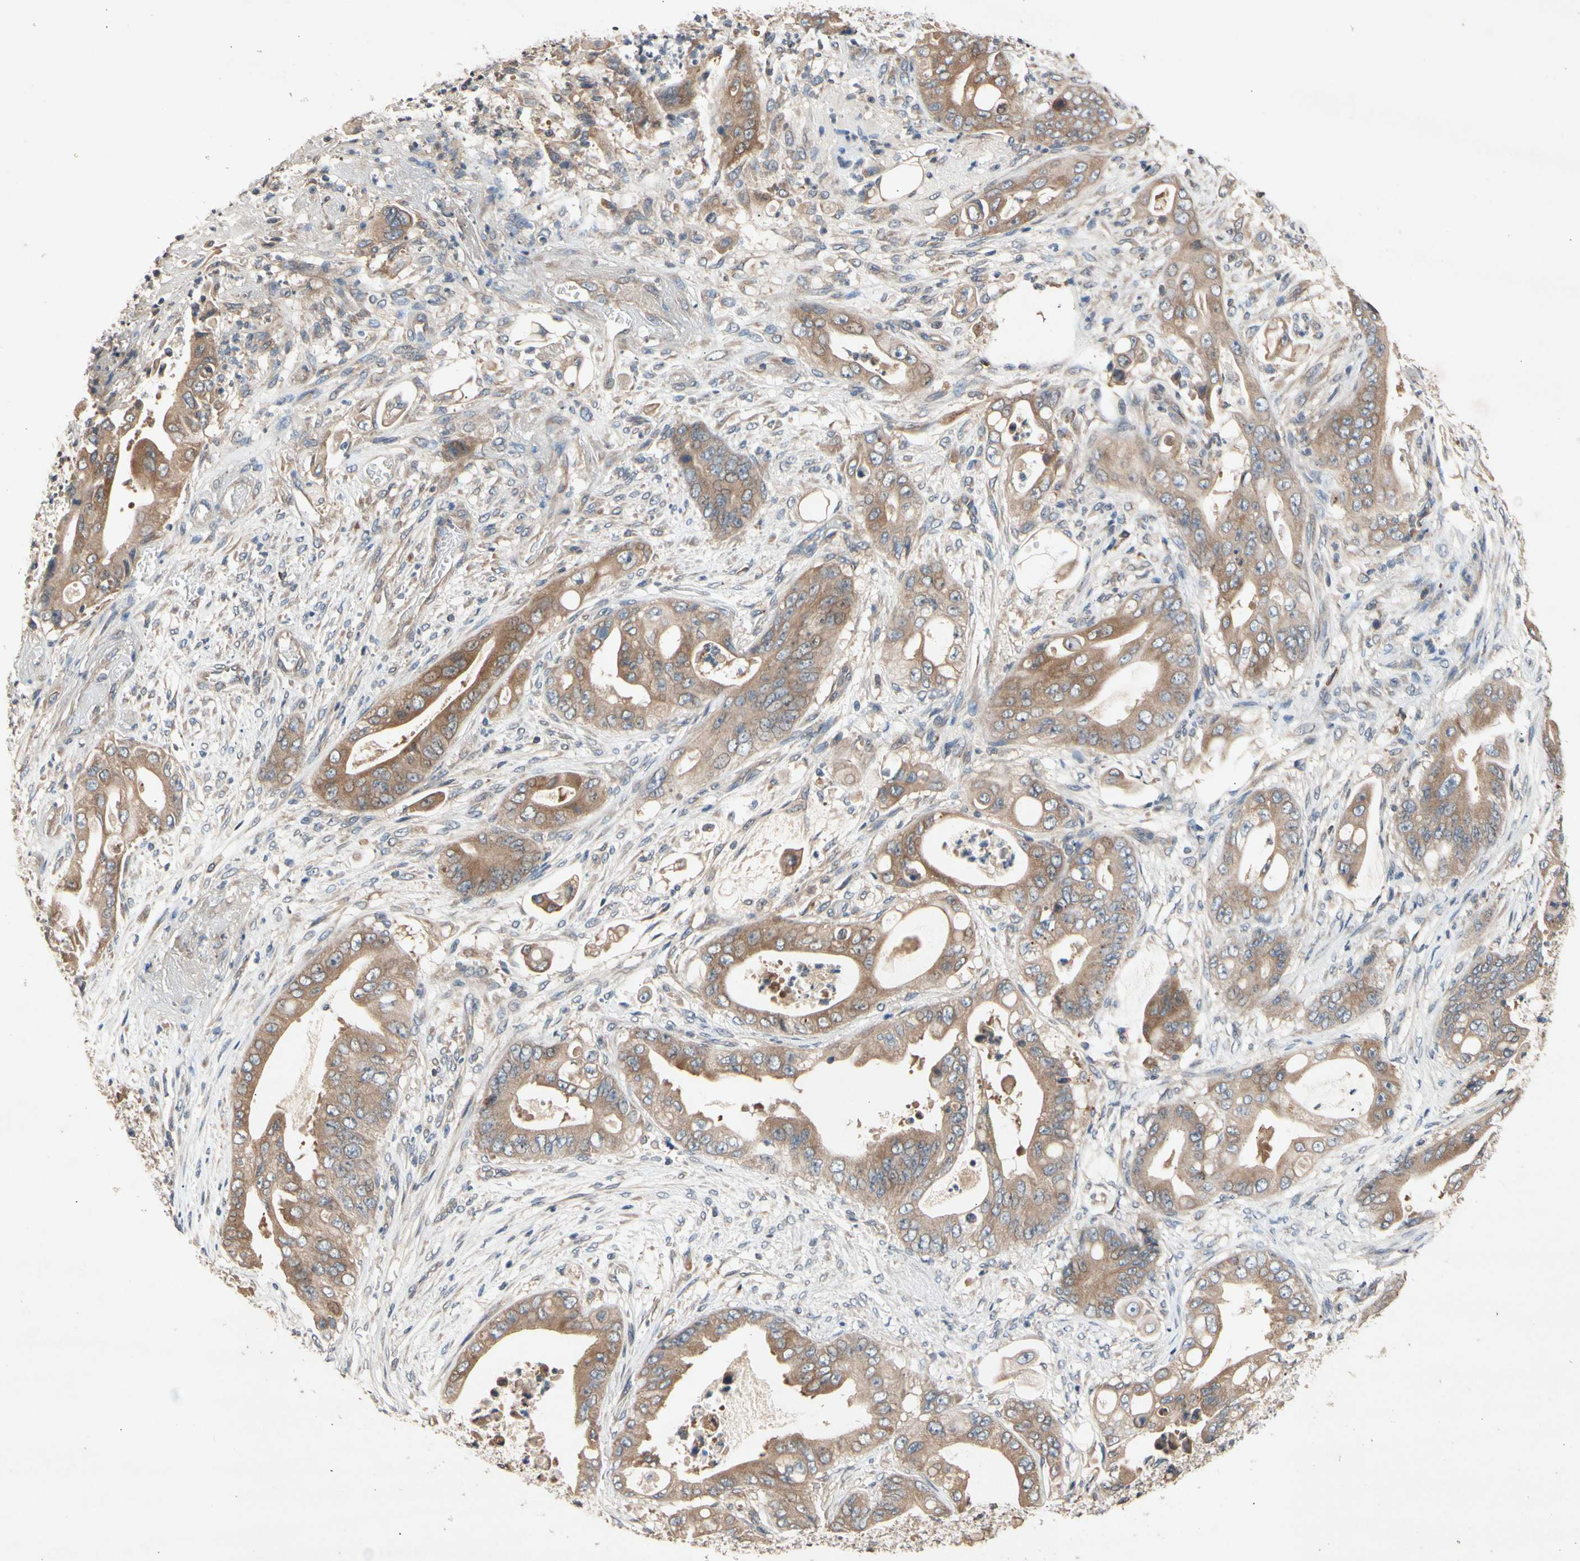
{"staining": {"intensity": "moderate", "quantity": ">75%", "location": "cytoplasmic/membranous"}, "tissue": "stomach cancer", "cell_type": "Tumor cells", "image_type": "cancer", "snomed": [{"axis": "morphology", "description": "Adenocarcinoma, NOS"}, {"axis": "topography", "description": "Stomach"}], "caption": "This is an image of immunohistochemistry (IHC) staining of stomach adenocarcinoma, which shows moderate positivity in the cytoplasmic/membranous of tumor cells.", "gene": "PRDX4", "patient": {"sex": "female", "age": 73}}